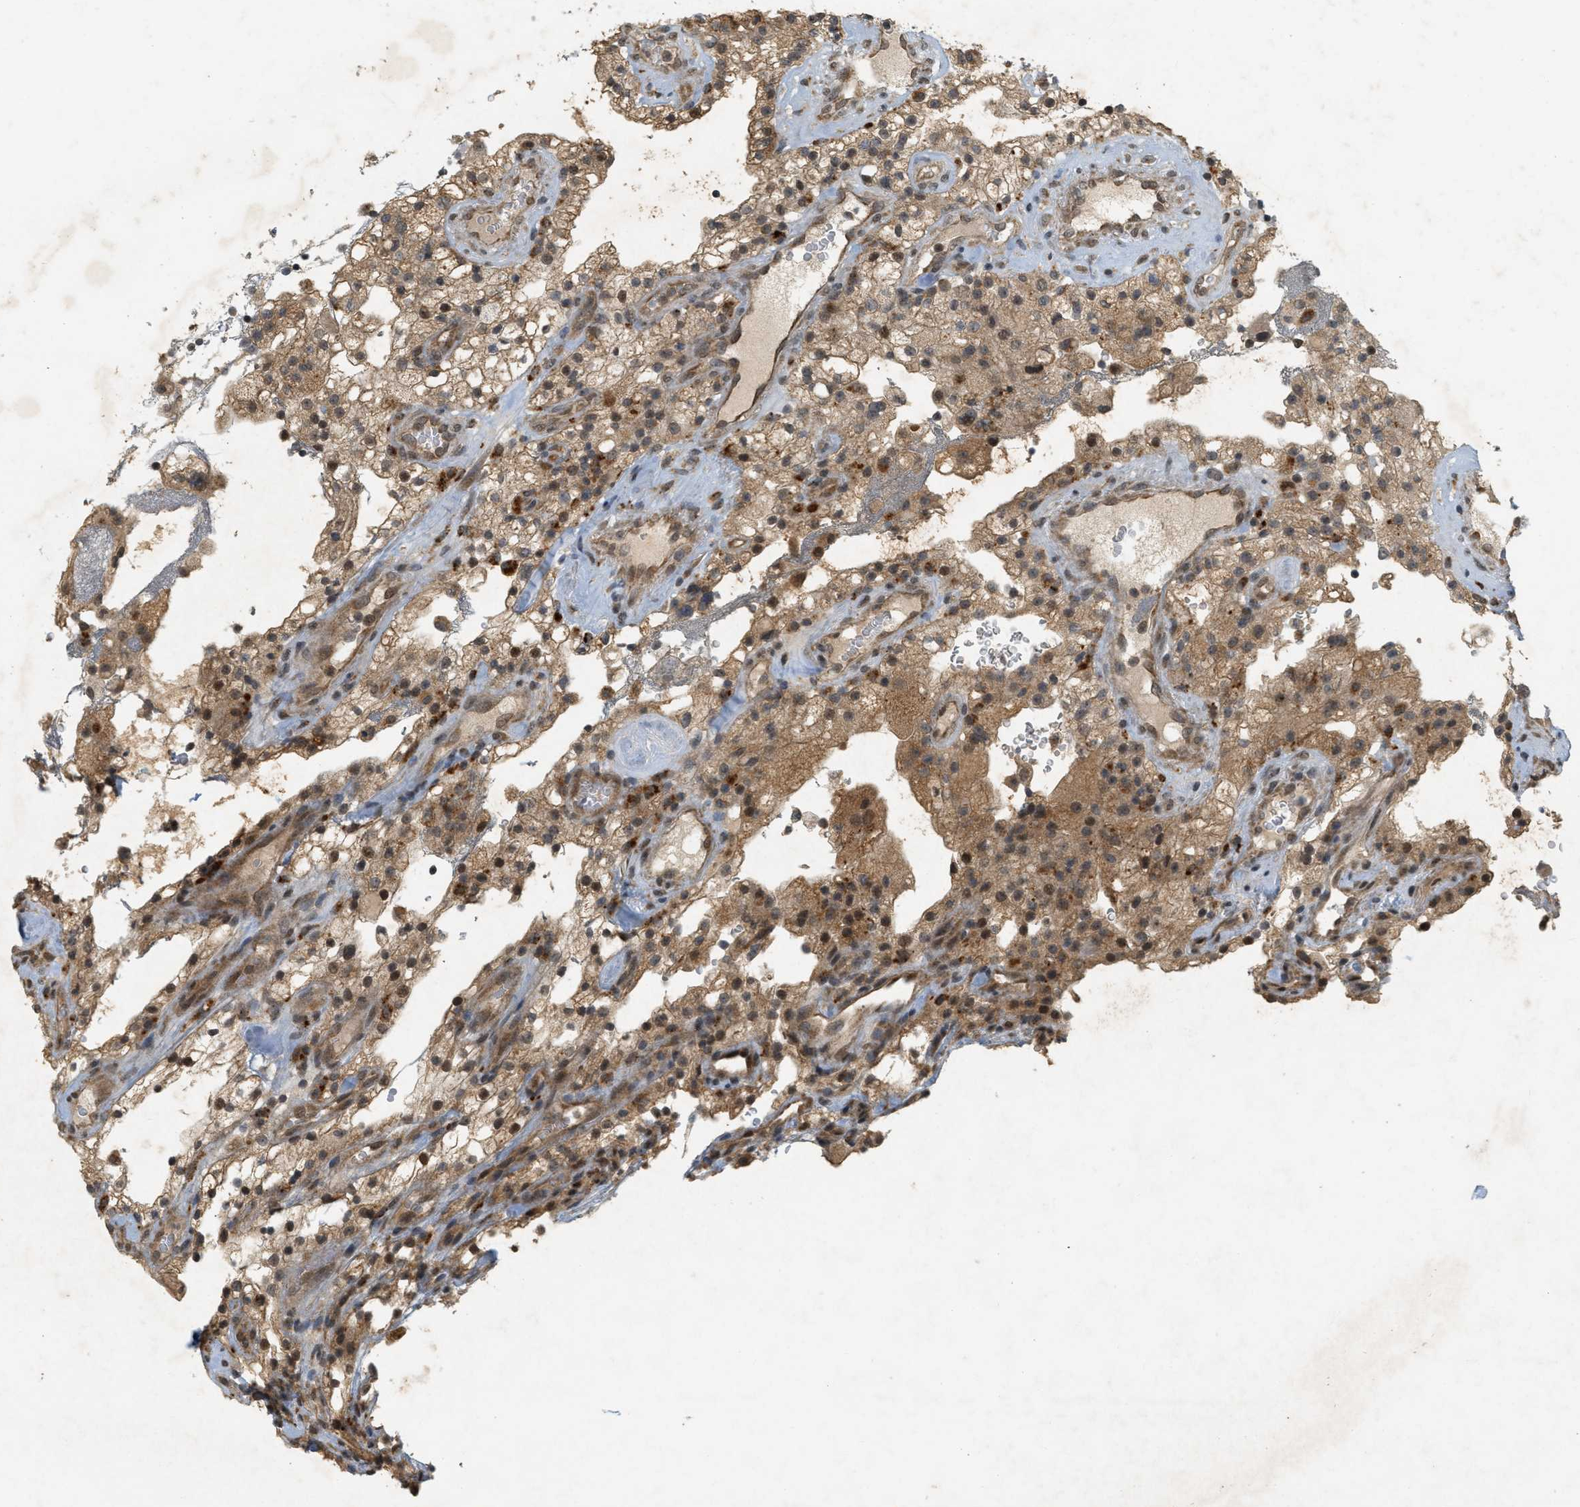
{"staining": {"intensity": "moderate", "quantity": ">75%", "location": "cytoplasmic/membranous,nuclear"}, "tissue": "renal cancer", "cell_type": "Tumor cells", "image_type": "cancer", "snomed": [{"axis": "morphology", "description": "Adenocarcinoma, NOS"}, {"axis": "topography", "description": "Kidney"}], "caption": "Protein expression by immunohistochemistry displays moderate cytoplasmic/membranous and nuclear expression in approximately >75% of tumor cells in renal adenocarcinoma.", "gene": "PRKD1", "patient": {"sex": "female", "age": 52}}